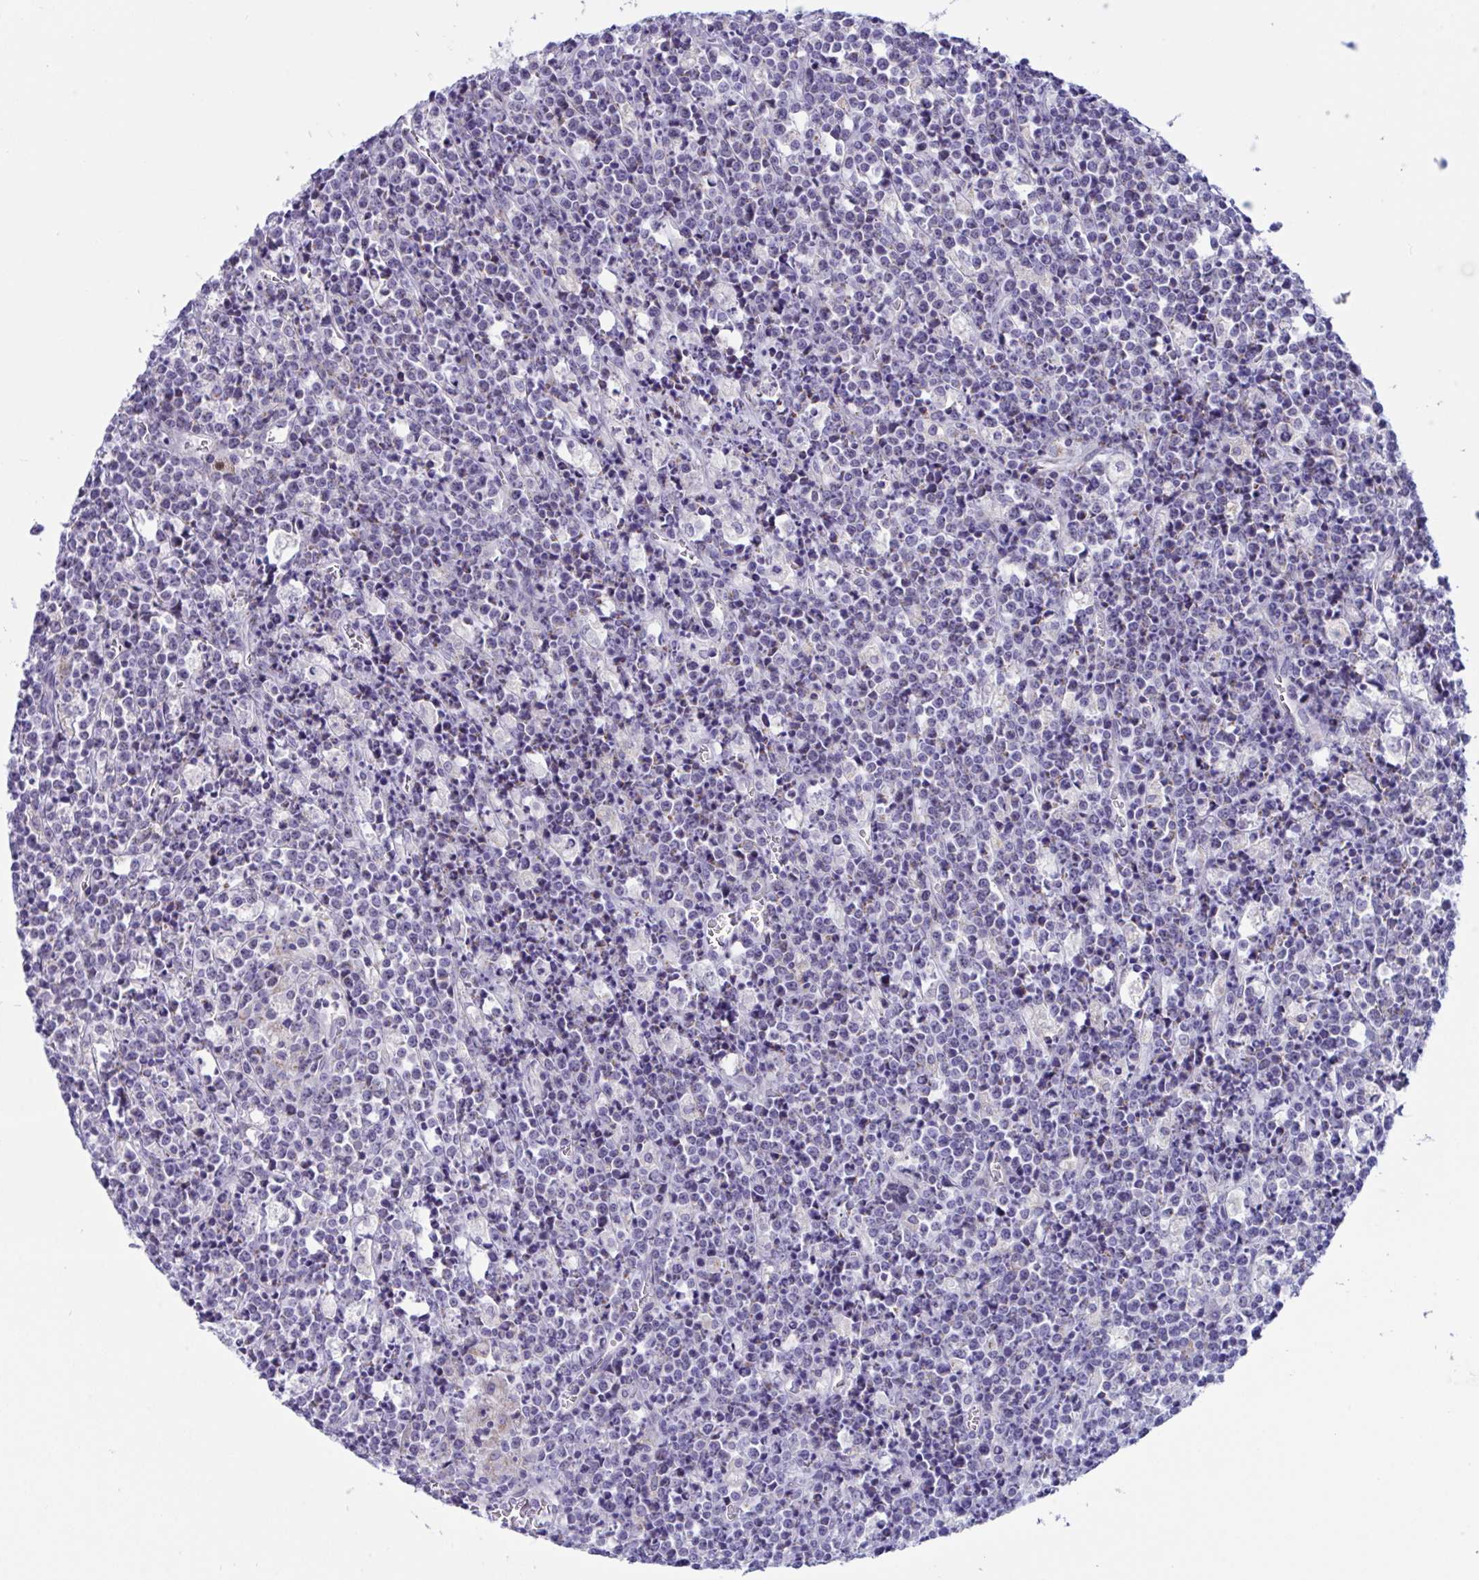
{"staining": {"intensity": "negative", "quantity": "none", "location": "none"}, "tissue": "lymphoma", "cell_type": "Tumor cells", "image_type": "cancer", "snomed": [{"axis": "morphology", "description": "Malignant lymphoma, non-Hodgkin's type, High grade"}, {"axis": "topography", "description": "Ovary"}], "caption": "Immunohistochemical staining of lymphoma reveals no significant expression in tumor cells.", "gene": "DTX3", "patient": {"sex": "female", "age": 56}}